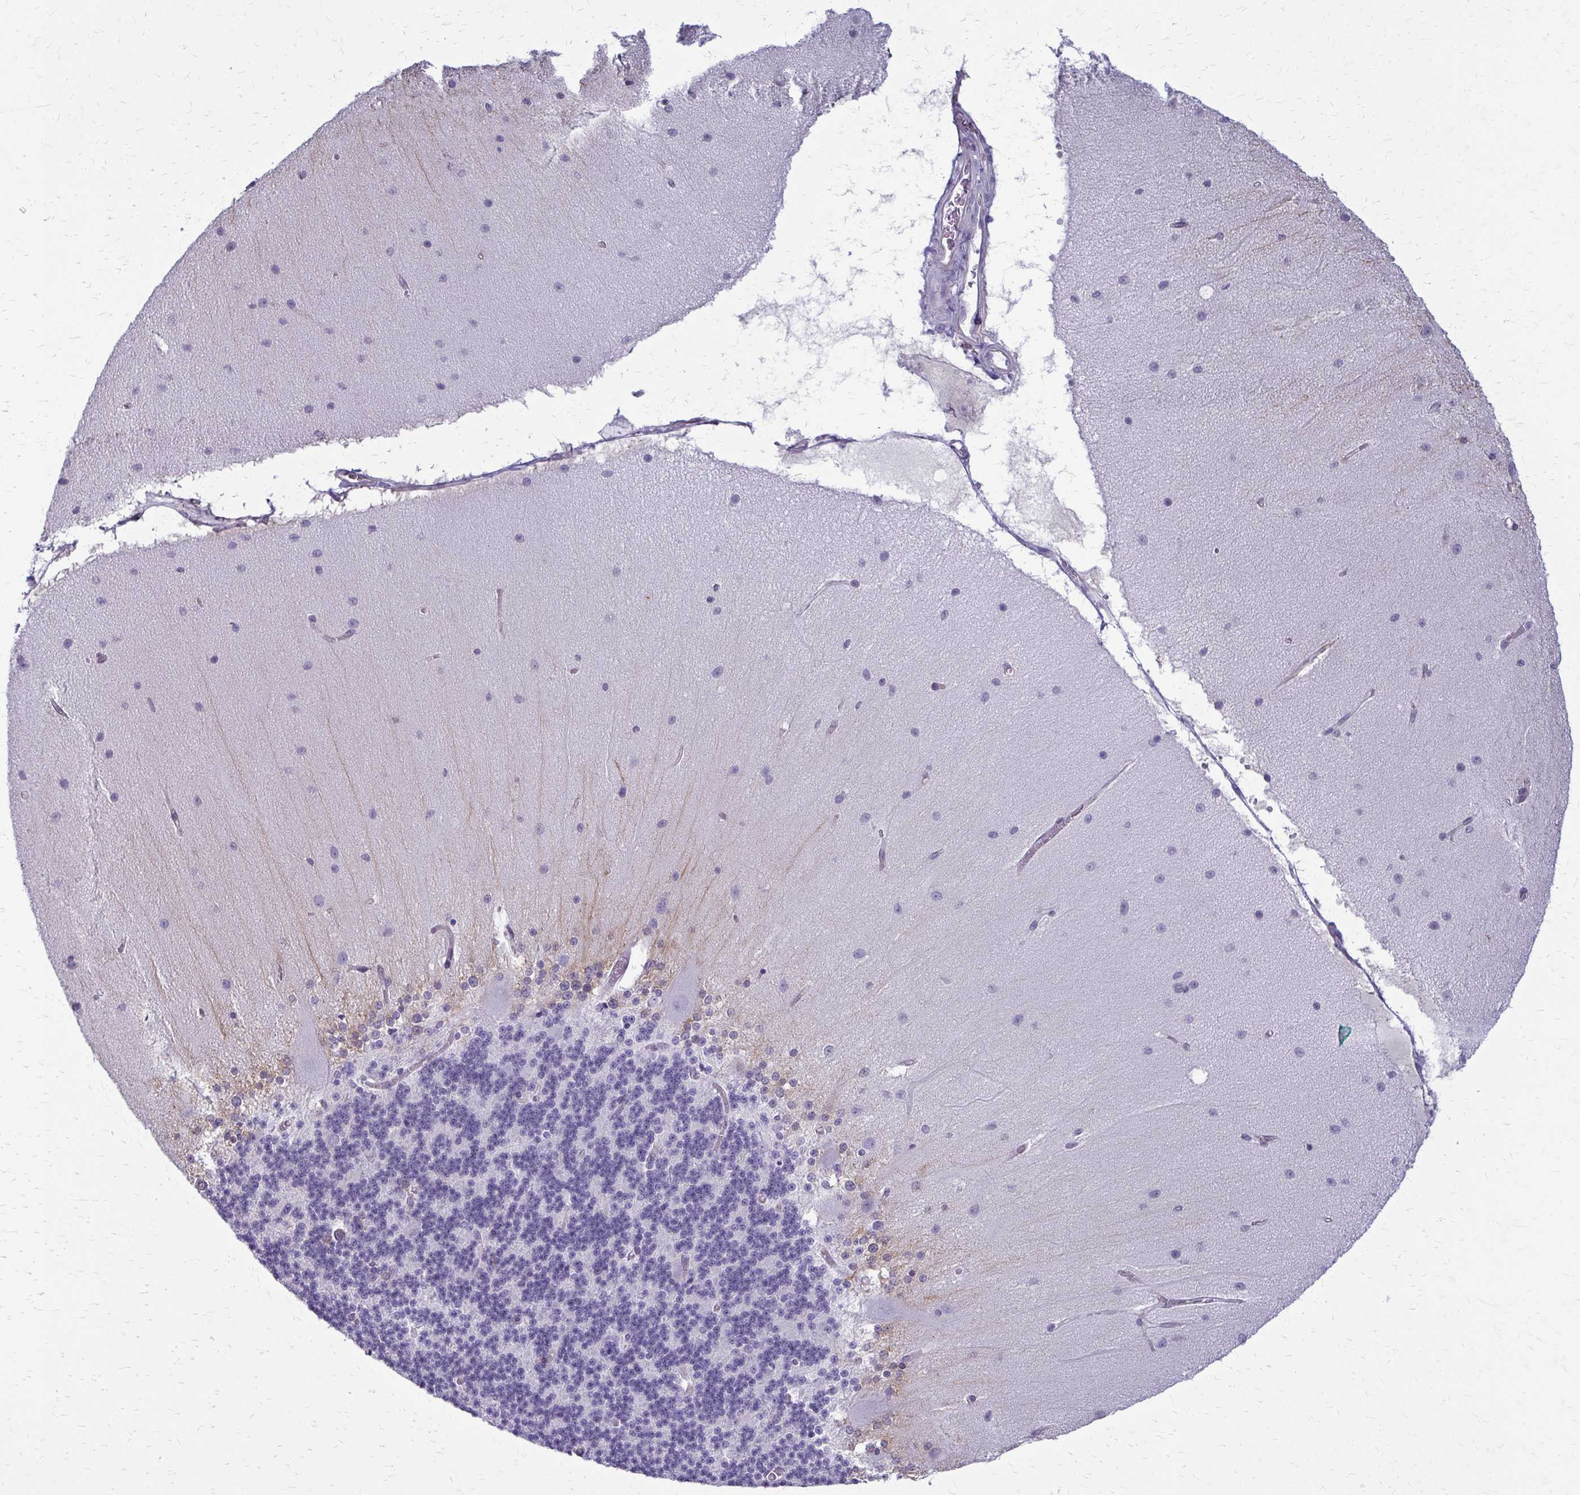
{"staining": {"intensity": "negative", "quantity": "none", "location": "none"}, "tissue": "cerebellum", "cell_type": "Cells in granular layer", "image_type": "normal", "snomed": [{"axis": "morphology", "description": "Normal tissue, NOS"}, {"axis": "topography", "description": "Cerebellum"}], "caption": "An IHC histopathology image of unremarkable cerebellum is shown. There is no staining in cells in granular layer of cerebellum.", "gene": "DEPP1", "patient": {"sex": "female", "age": 54}}